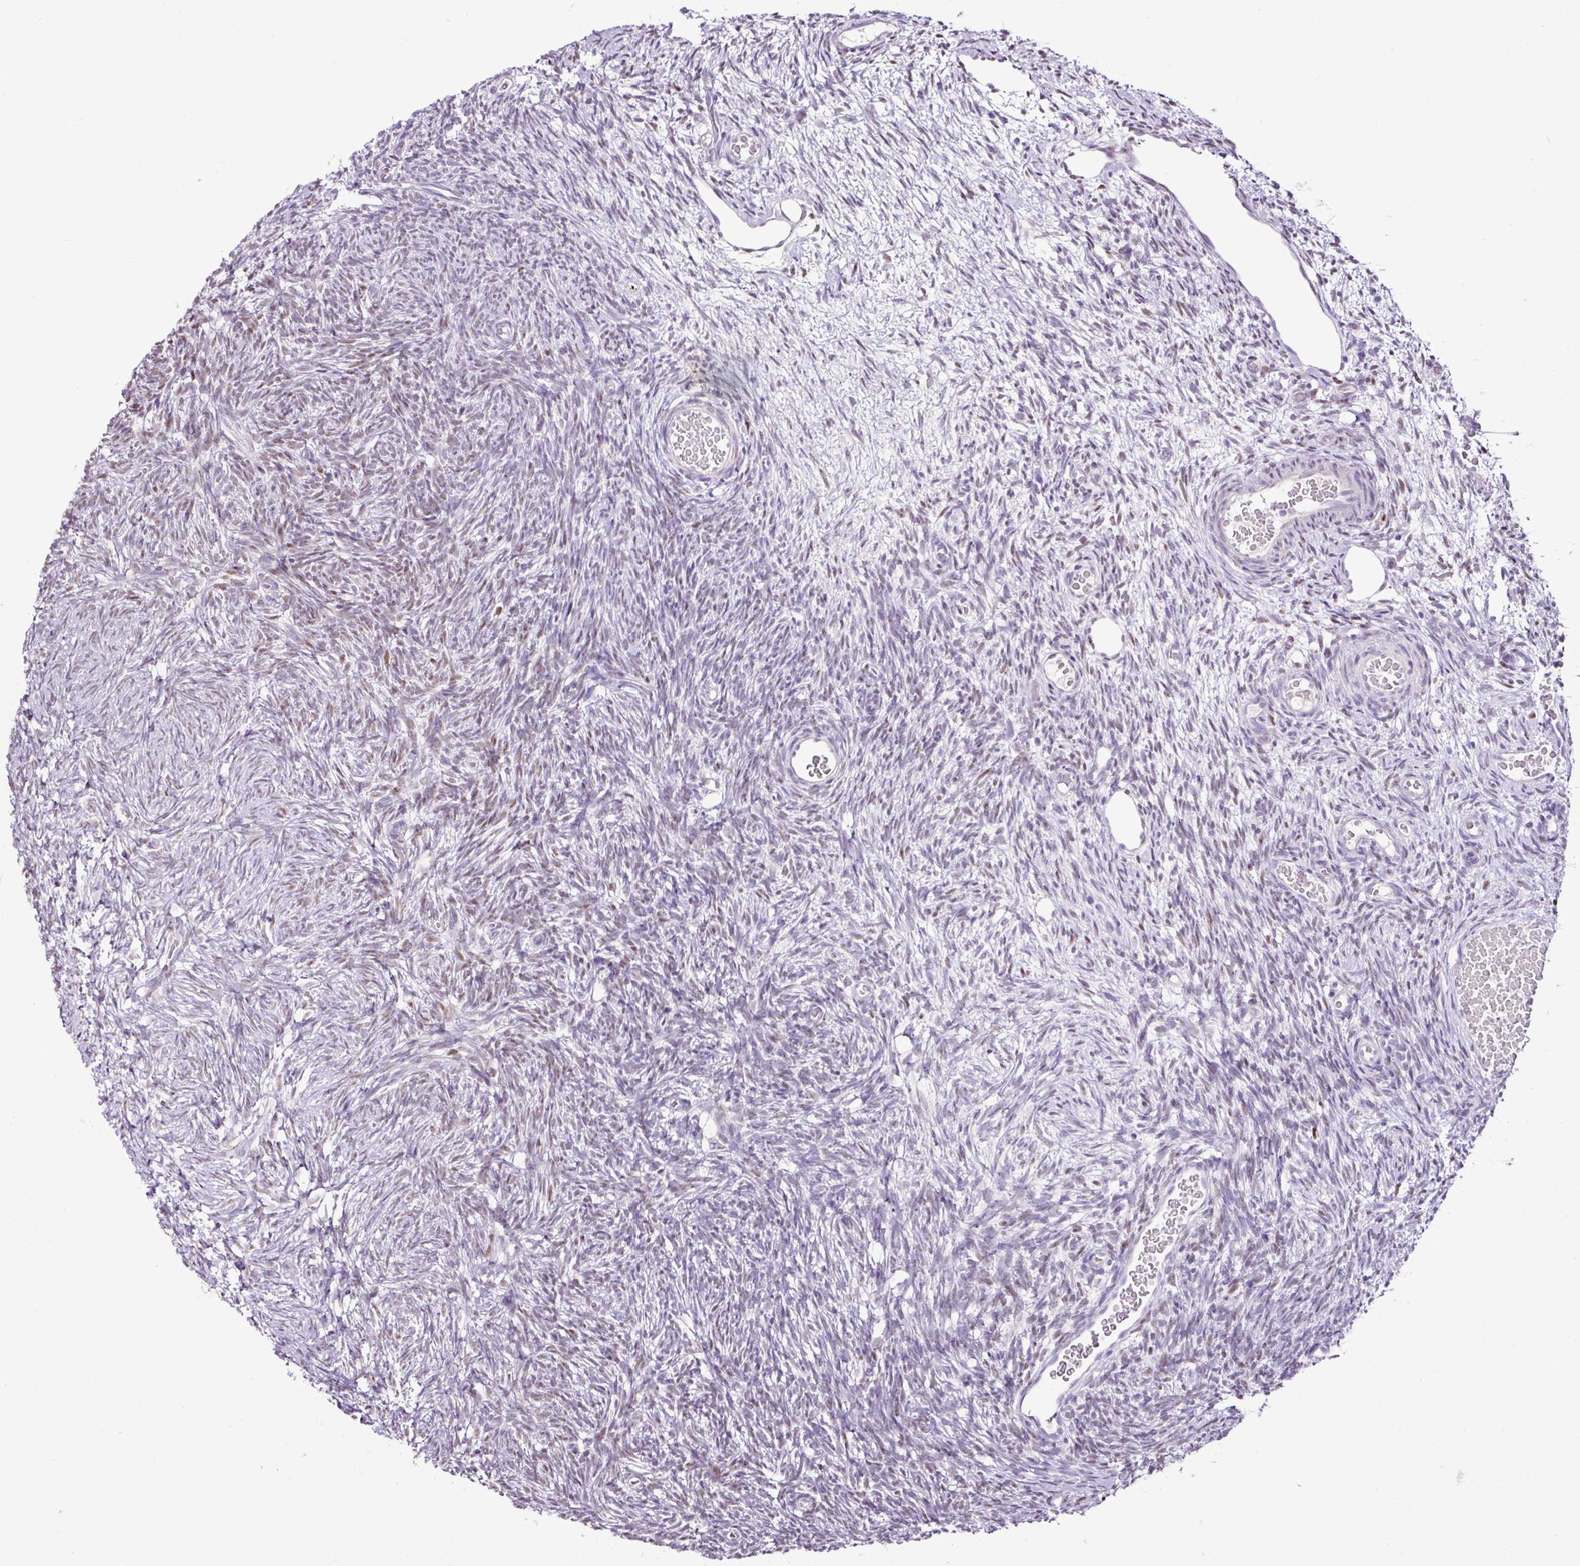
{"staining": {"intensity": "negative", "quantity": "none", "location": "none"}, "tissue": "ovary", "cell_type": "Follicle cells", "image_type": "normal", "snomed": [{"axis": "morphology", "description": "Normal tissue, NOS"}, {"axis": "topography", "description": "Ovary"}], "caption": "This is an IHC micrograph of normal ovary. There is no expression in follicle cells.", "gene": "ESR1", "patient": {"sex": "female", "age": 39}}